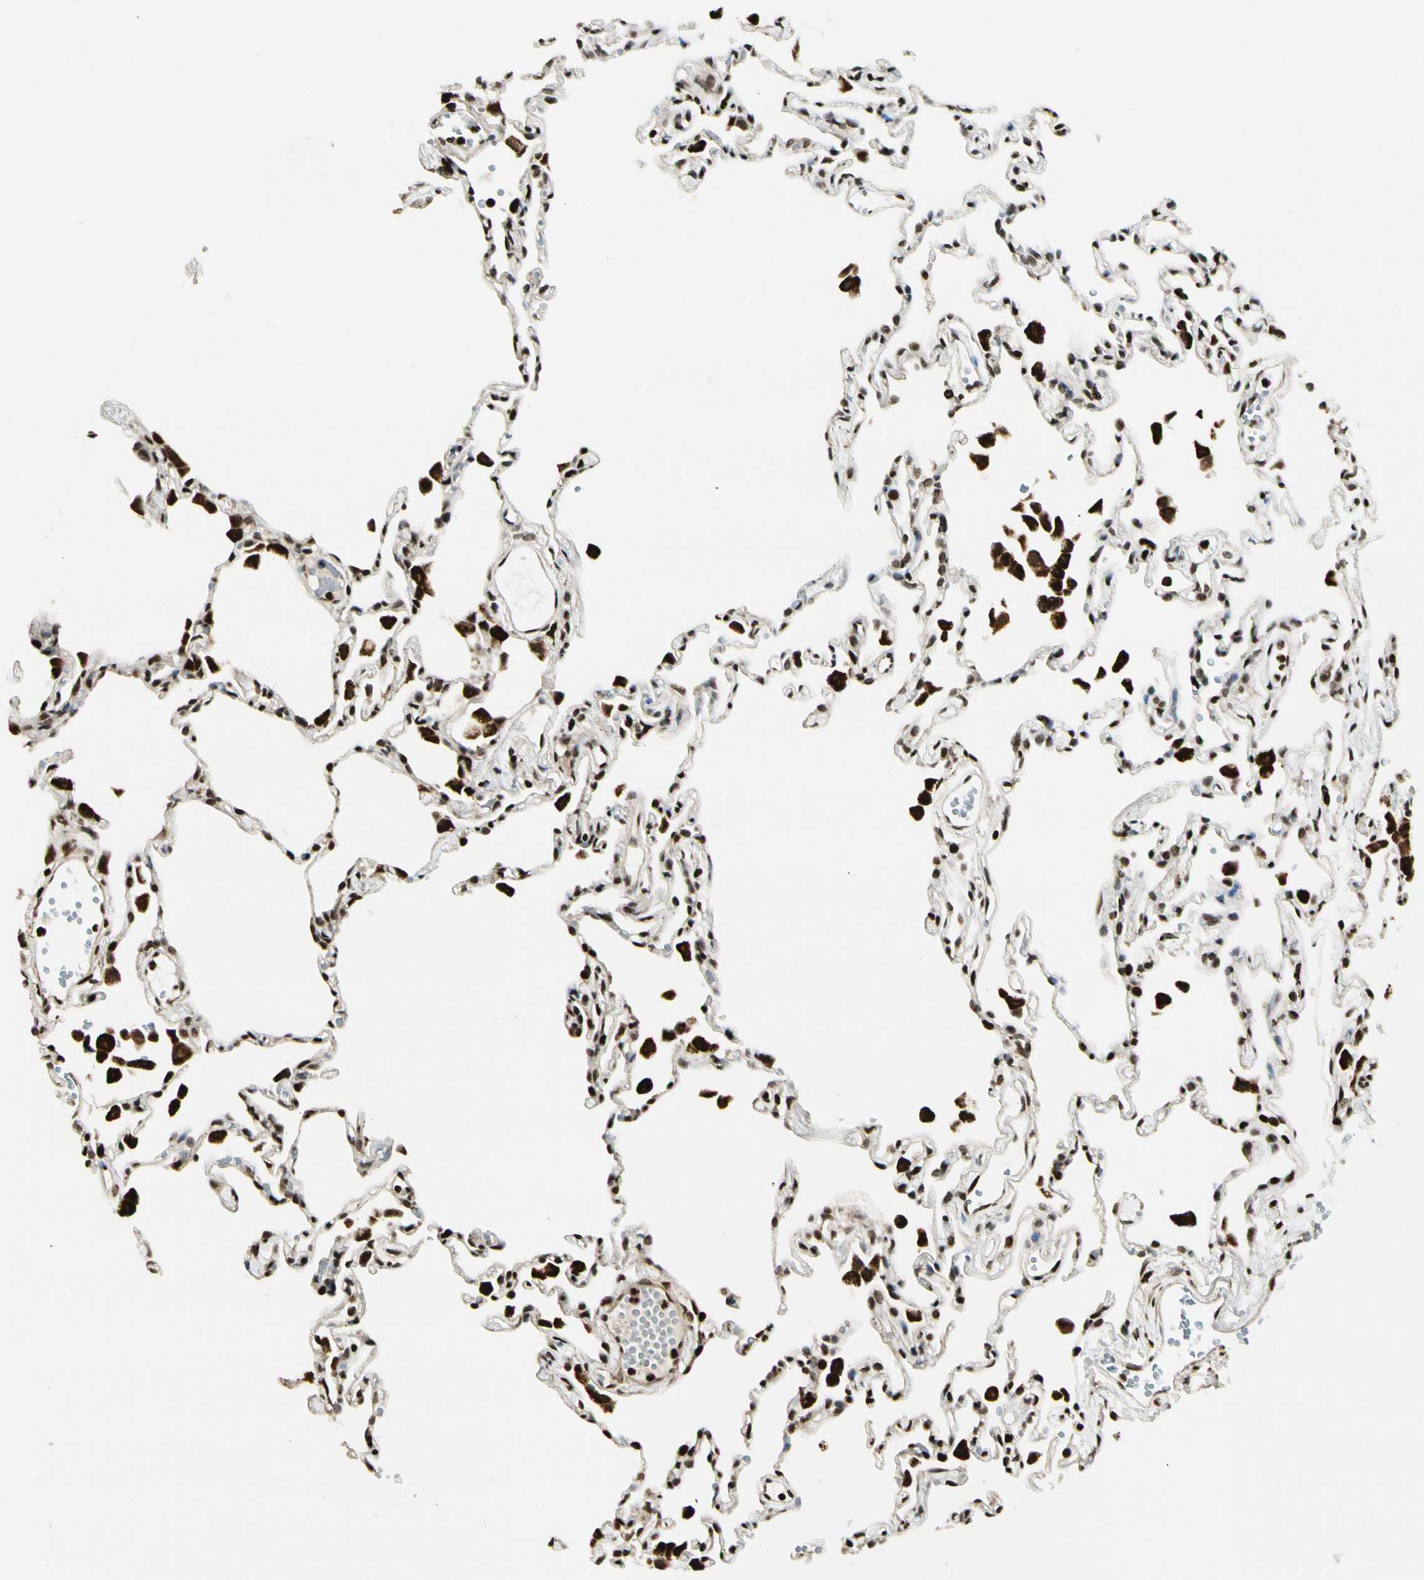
{"staining": {"intensity": "strong", "quantity": ">75%", "location": "nuclear"}, "tissue": "lung", "cell_type": "Alveolar cells", "image_type": "normal", "snomed": [{"axis": "morphology", "description": "Normal tissue, NOS"}, {"axis": "topography", "description": "Lung"}], "caption": "Benign lung displays strong nuclear staining in approximately >75% of alveolar cells, visualized by immunohistochemistry.", "gene": "TSHZ3", "patient": {"sex": "female", "age": 49}}